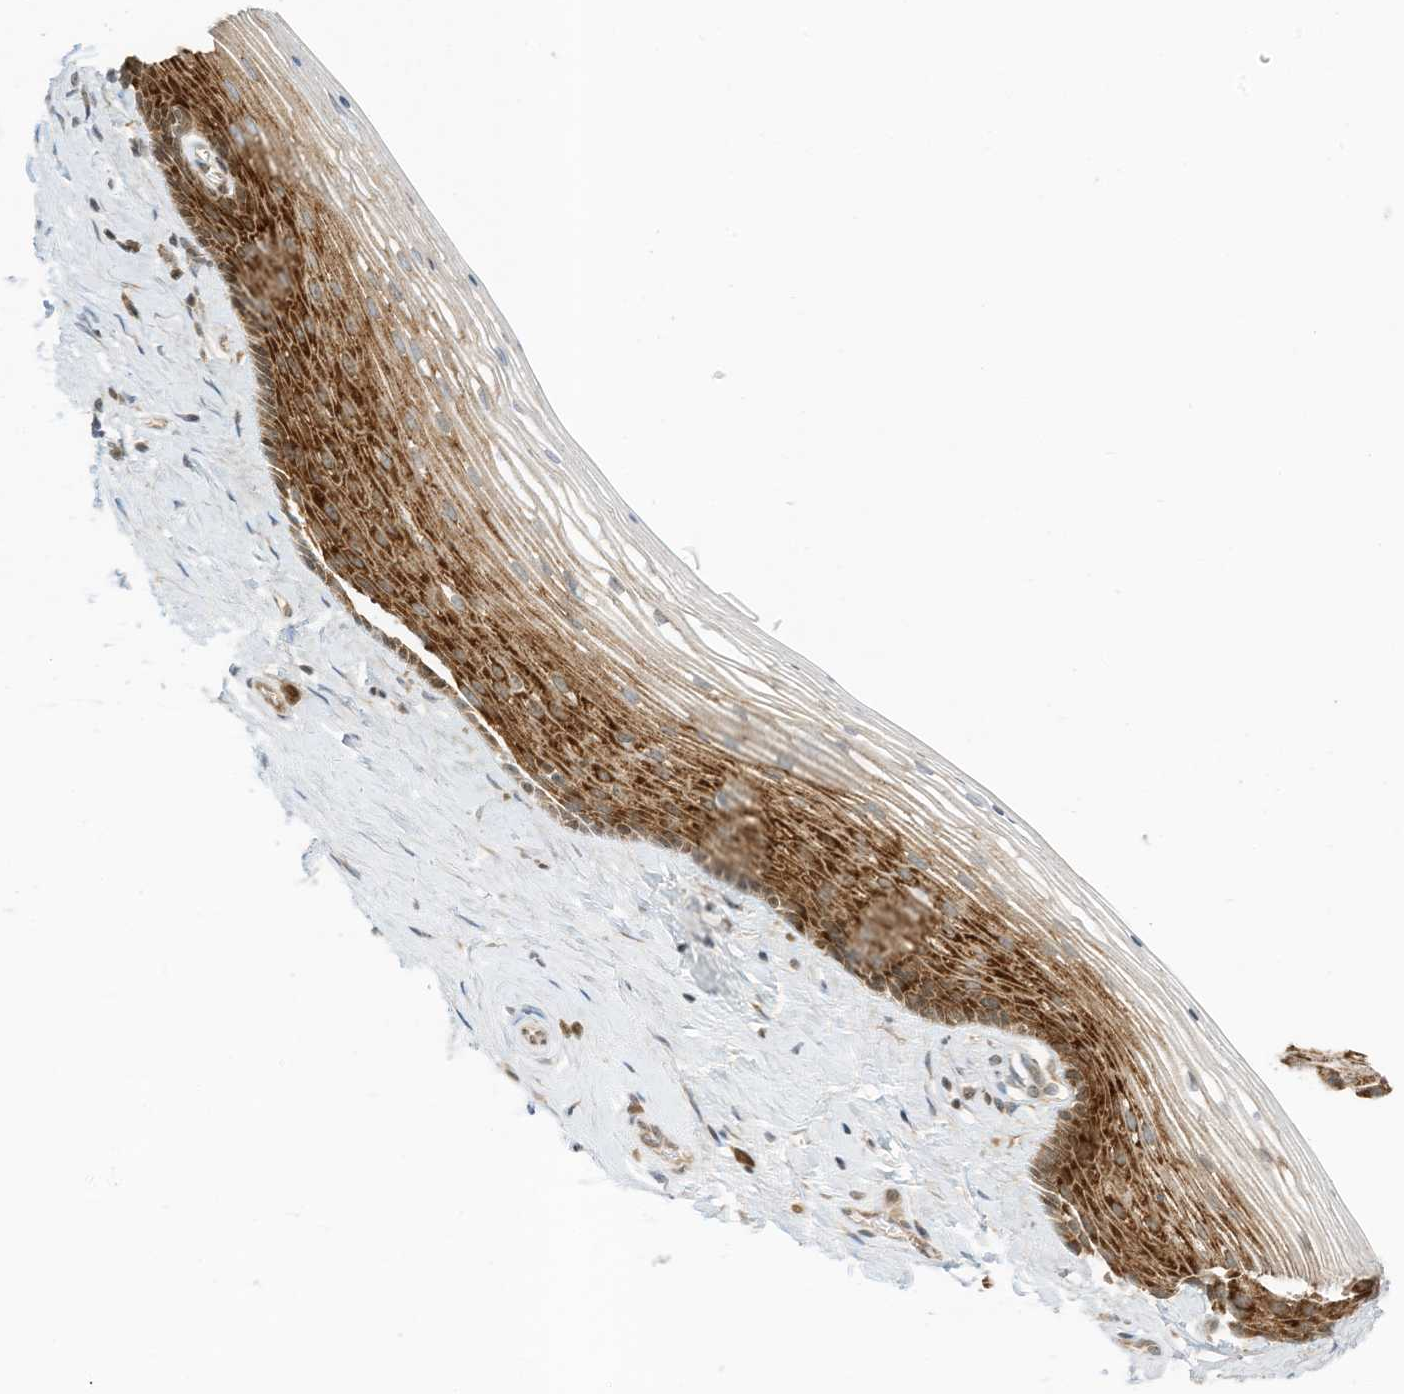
{"staining": {"intensity": "strong", "quantity": "25%-75%", "location": "cytoplasmic/membranous"}, "tissue": "vagina", "cell_type": "Squamous epithelial cells", "image_type": "normal", "snomed": [{"axis": "morphology", "description": "Normal tissue, NOS"}, {"axis": "topography", "description": "Vagina"}], "caption": "A histopathology image of human vagina stained for a protein displays strong cytoplasmic/membranous brown staining in squamous epithelial cells.", "gene": "EDF1", "patient": {"sex": "female", "age": 46}}